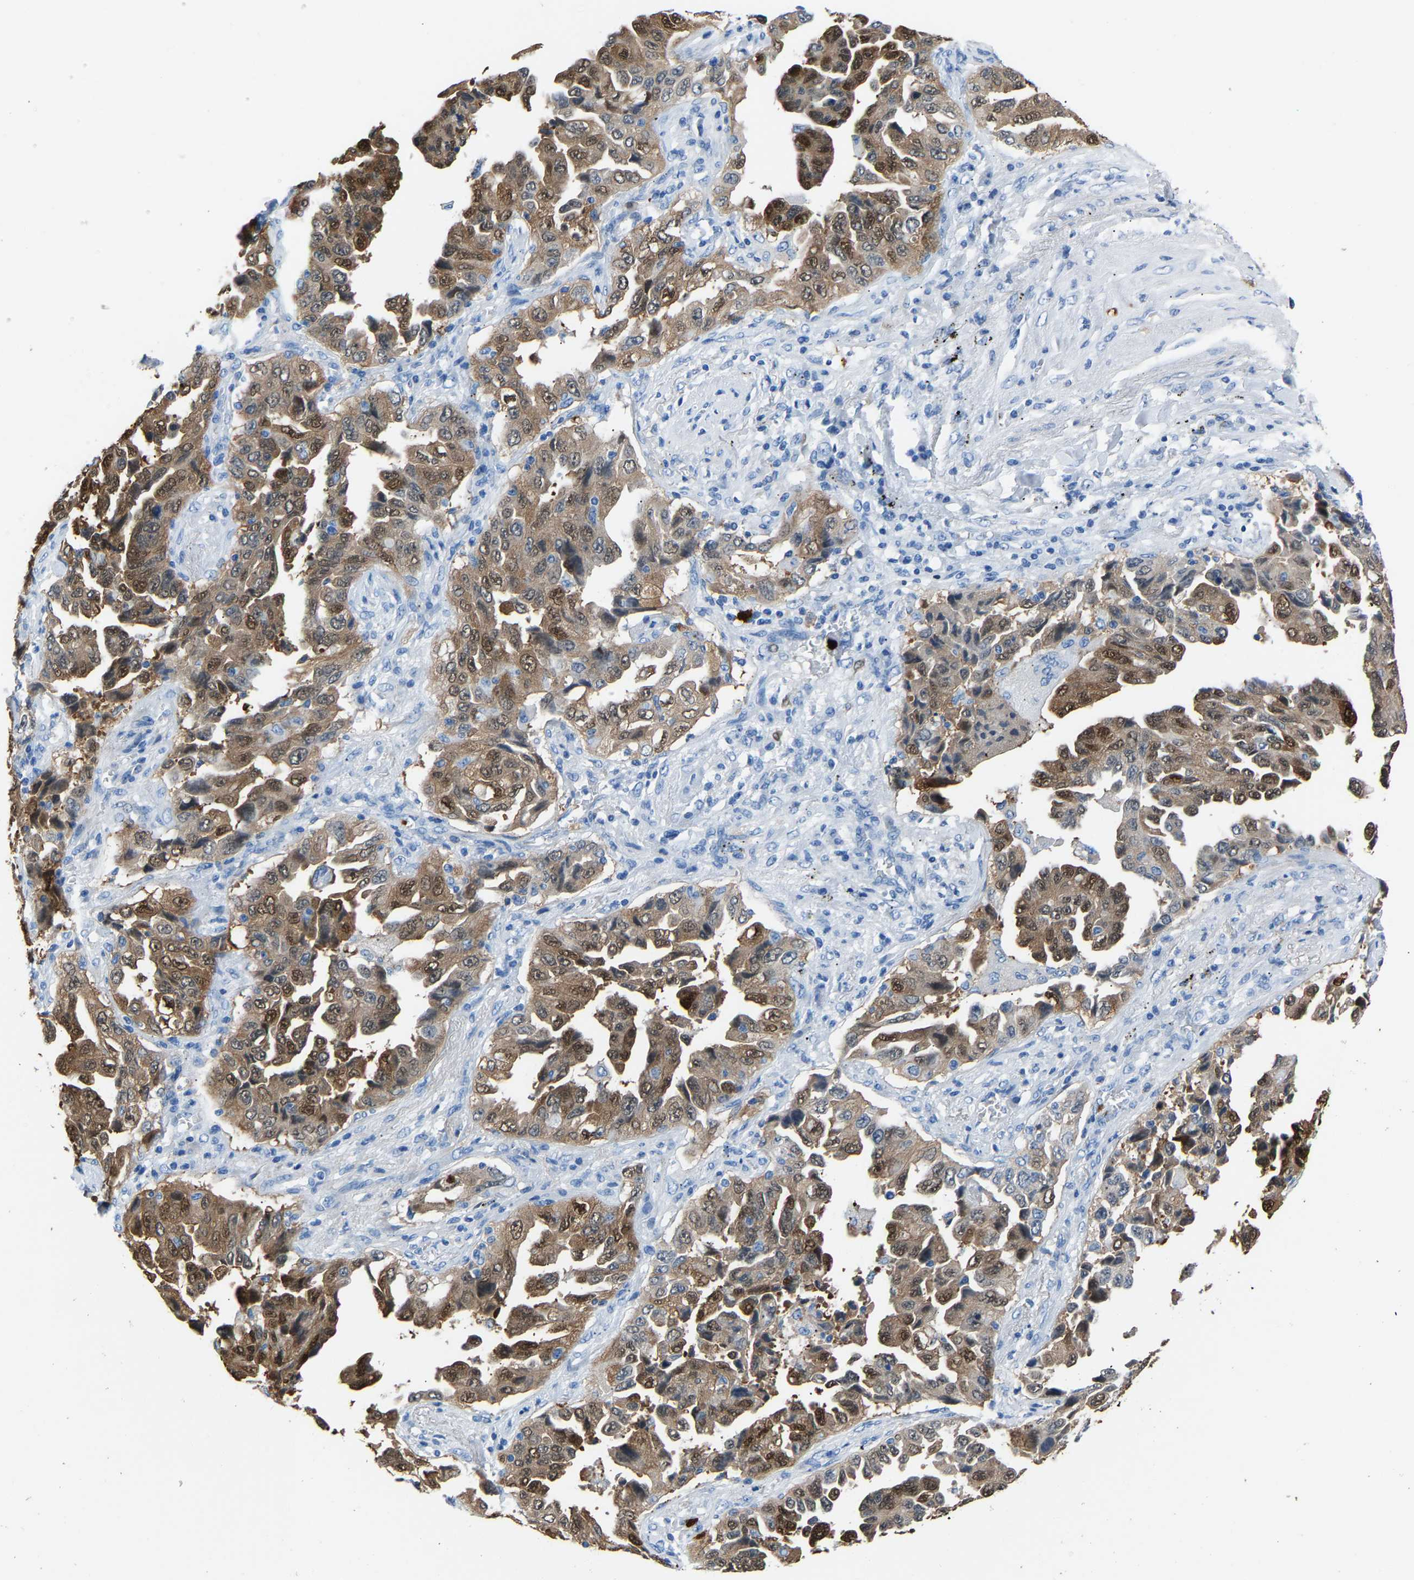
{"staining": {"intensity": "moderate", "quantity": ">75%", "location": "cytoplasmic/membranous,nuclear"}, "tissue": "lung cancer", "cell_type": "Tumor cells", "image_type": "cancer", "snomed": [{"axis": "morphology", "description": "Adenocarcinoma, NOS"}, {"axis": "topography", "description": "Lung"}], "caption": "Protein staining of adenocarcinoma (lung) tissue displays moderate cytoplasmic/membranous and nuclear positivity in about >75% of tumor cells.", "gene": "S100P", "patient": {"sex": "female", "age": 51}}